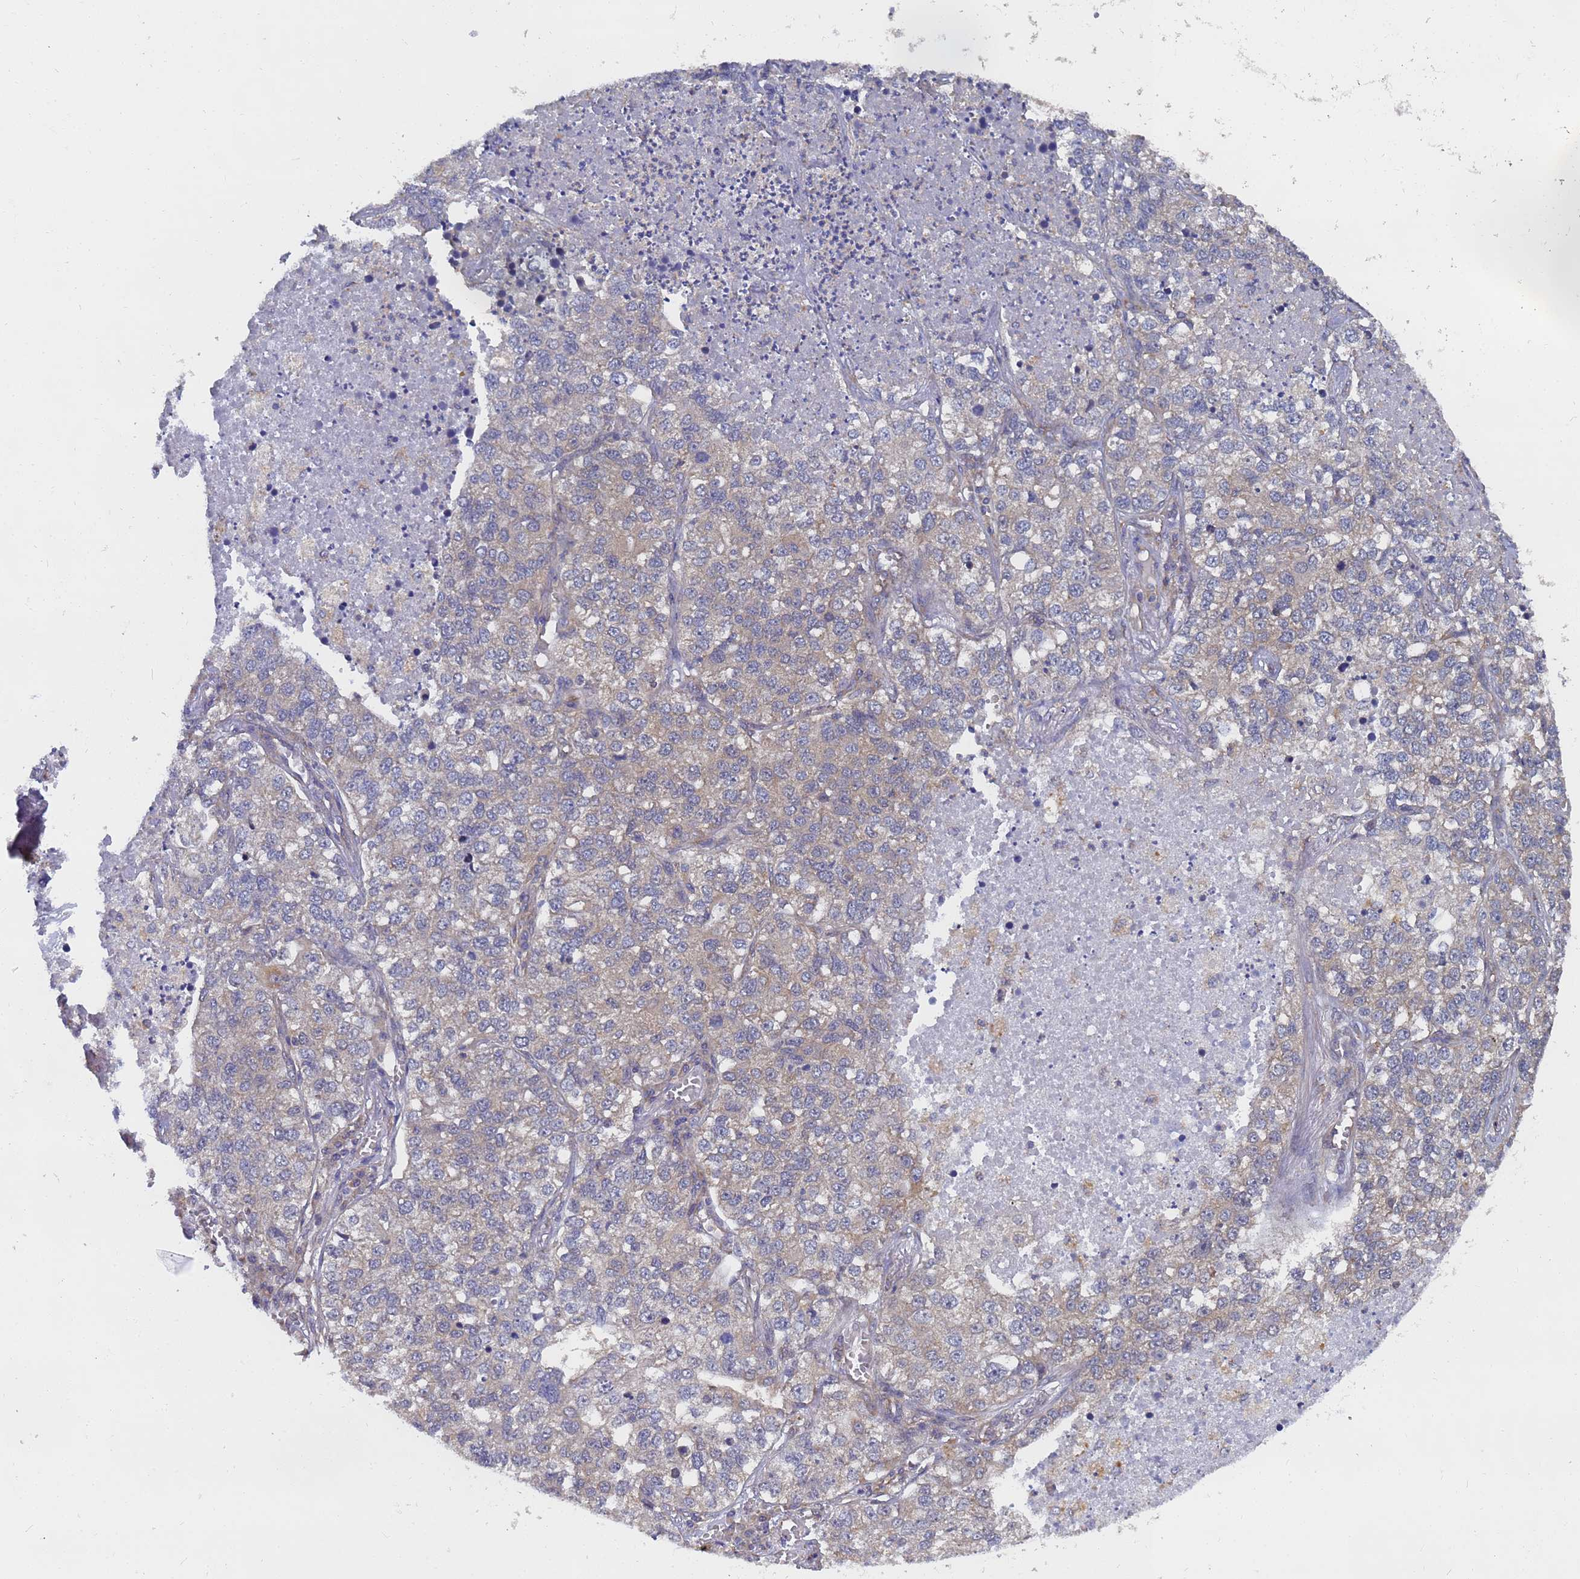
{"staining": {"intensity": "weak", "quantity": "25%-75%", "location": "cytoplasmic/membranous"}, "tissue": "lung cancer", "cell_type": "Tumor cells", "image_type": "cancer", "snomed": [{"axis": "morphology", "description": "Adenocarcinoma, NOS"}, {"axis": "topography", "description": "Lung"}], "caption": "Adenocarcinoma (lung) was stained to show a protein in brown. There is low levels of weak cytoplasmic/membranous expression in approximately 25%-75% of tumor cells. The staining was performed using DAB, with brown indicating positive protein expression. Nuclei are stained blue with hematoxylin.", "gene": "ALS2CL", "patient": {"sex": "male", "age": 49}}